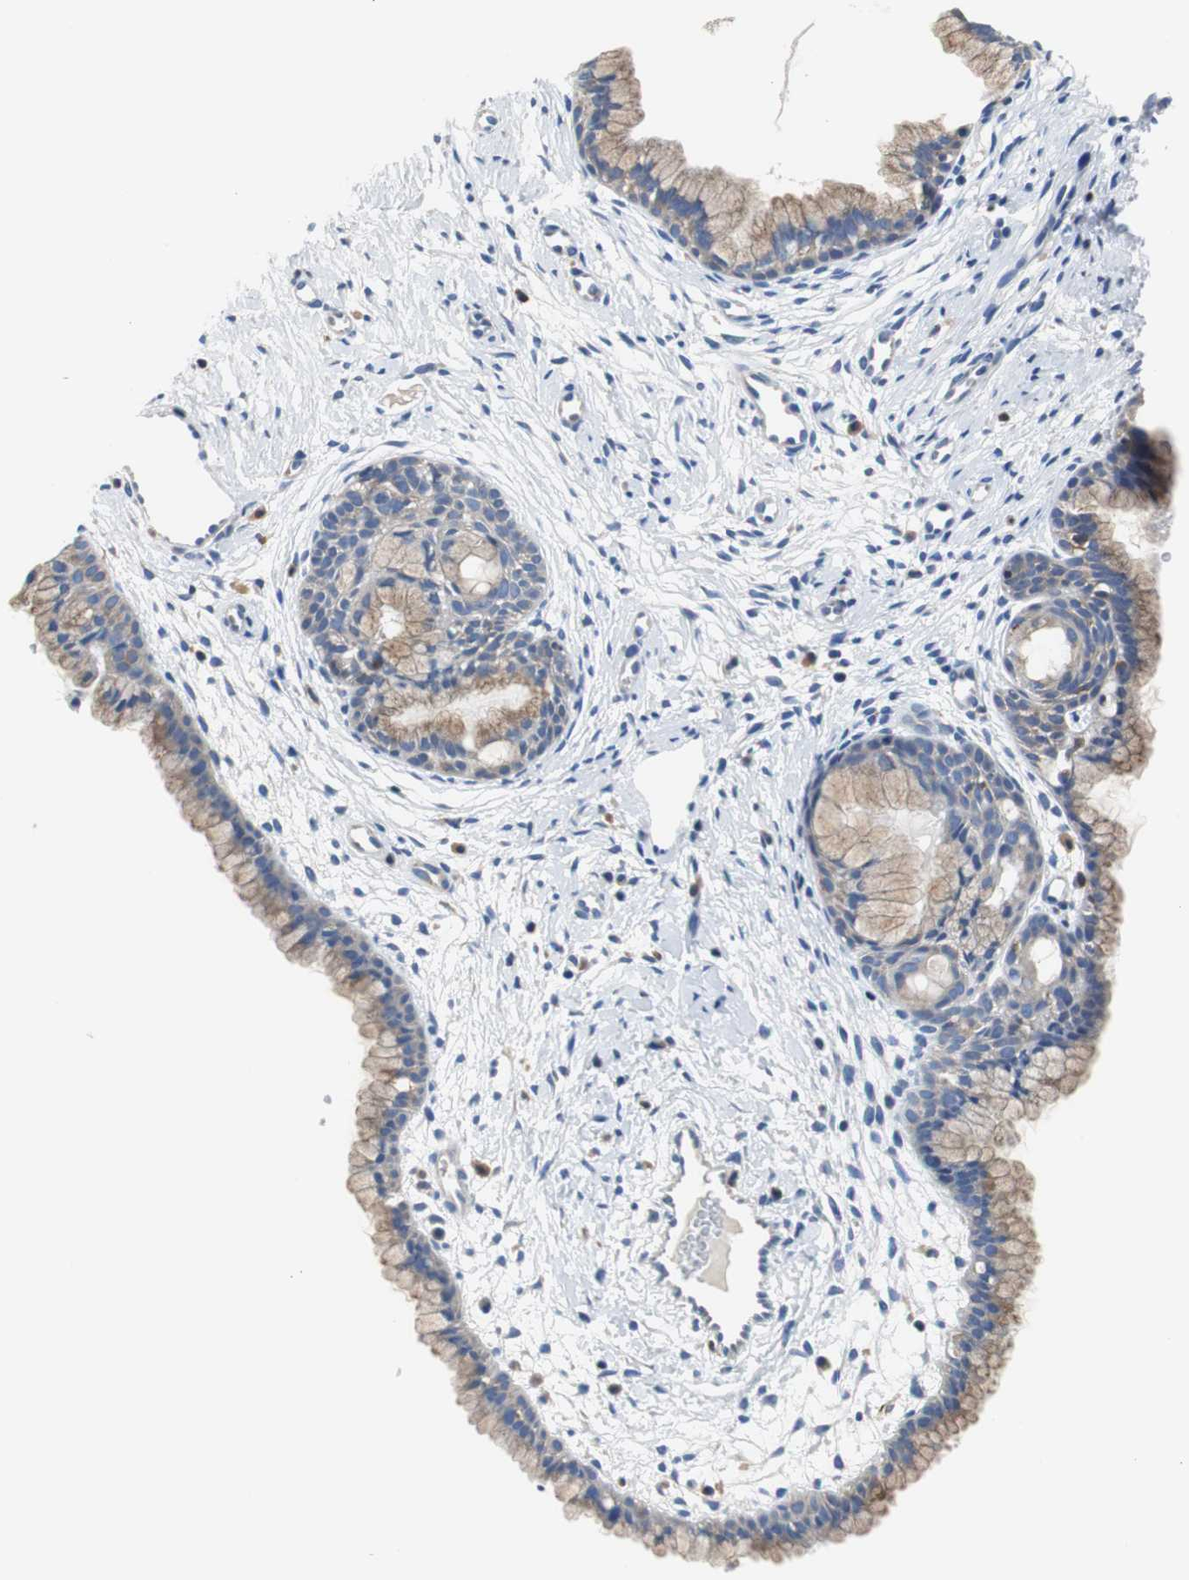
{"staining": {"intensity": "moderate", "quantity": ">75%", "location": "cytoplasmic/membranous"}, "tissue": "cervix", "cell_type": "Glandular cells", "image_type": "normal", "snomed": [{"axis": "morphology", "description": "Normal tissue, NOS"}, {"axis": "topography", "description": "Cervix"}], "caption": "Immunohistochemistry photomicrograph of normal cervix: cervix stained using IHC reveals medium levels of moderate protein expression localized specifically in the cytoplasmic/membranous of glandular cells, appearing as a cytoplasmic/membranous brown color.", "gene": "VAMP8", "patient": {"sex": "female", "age": 39}}